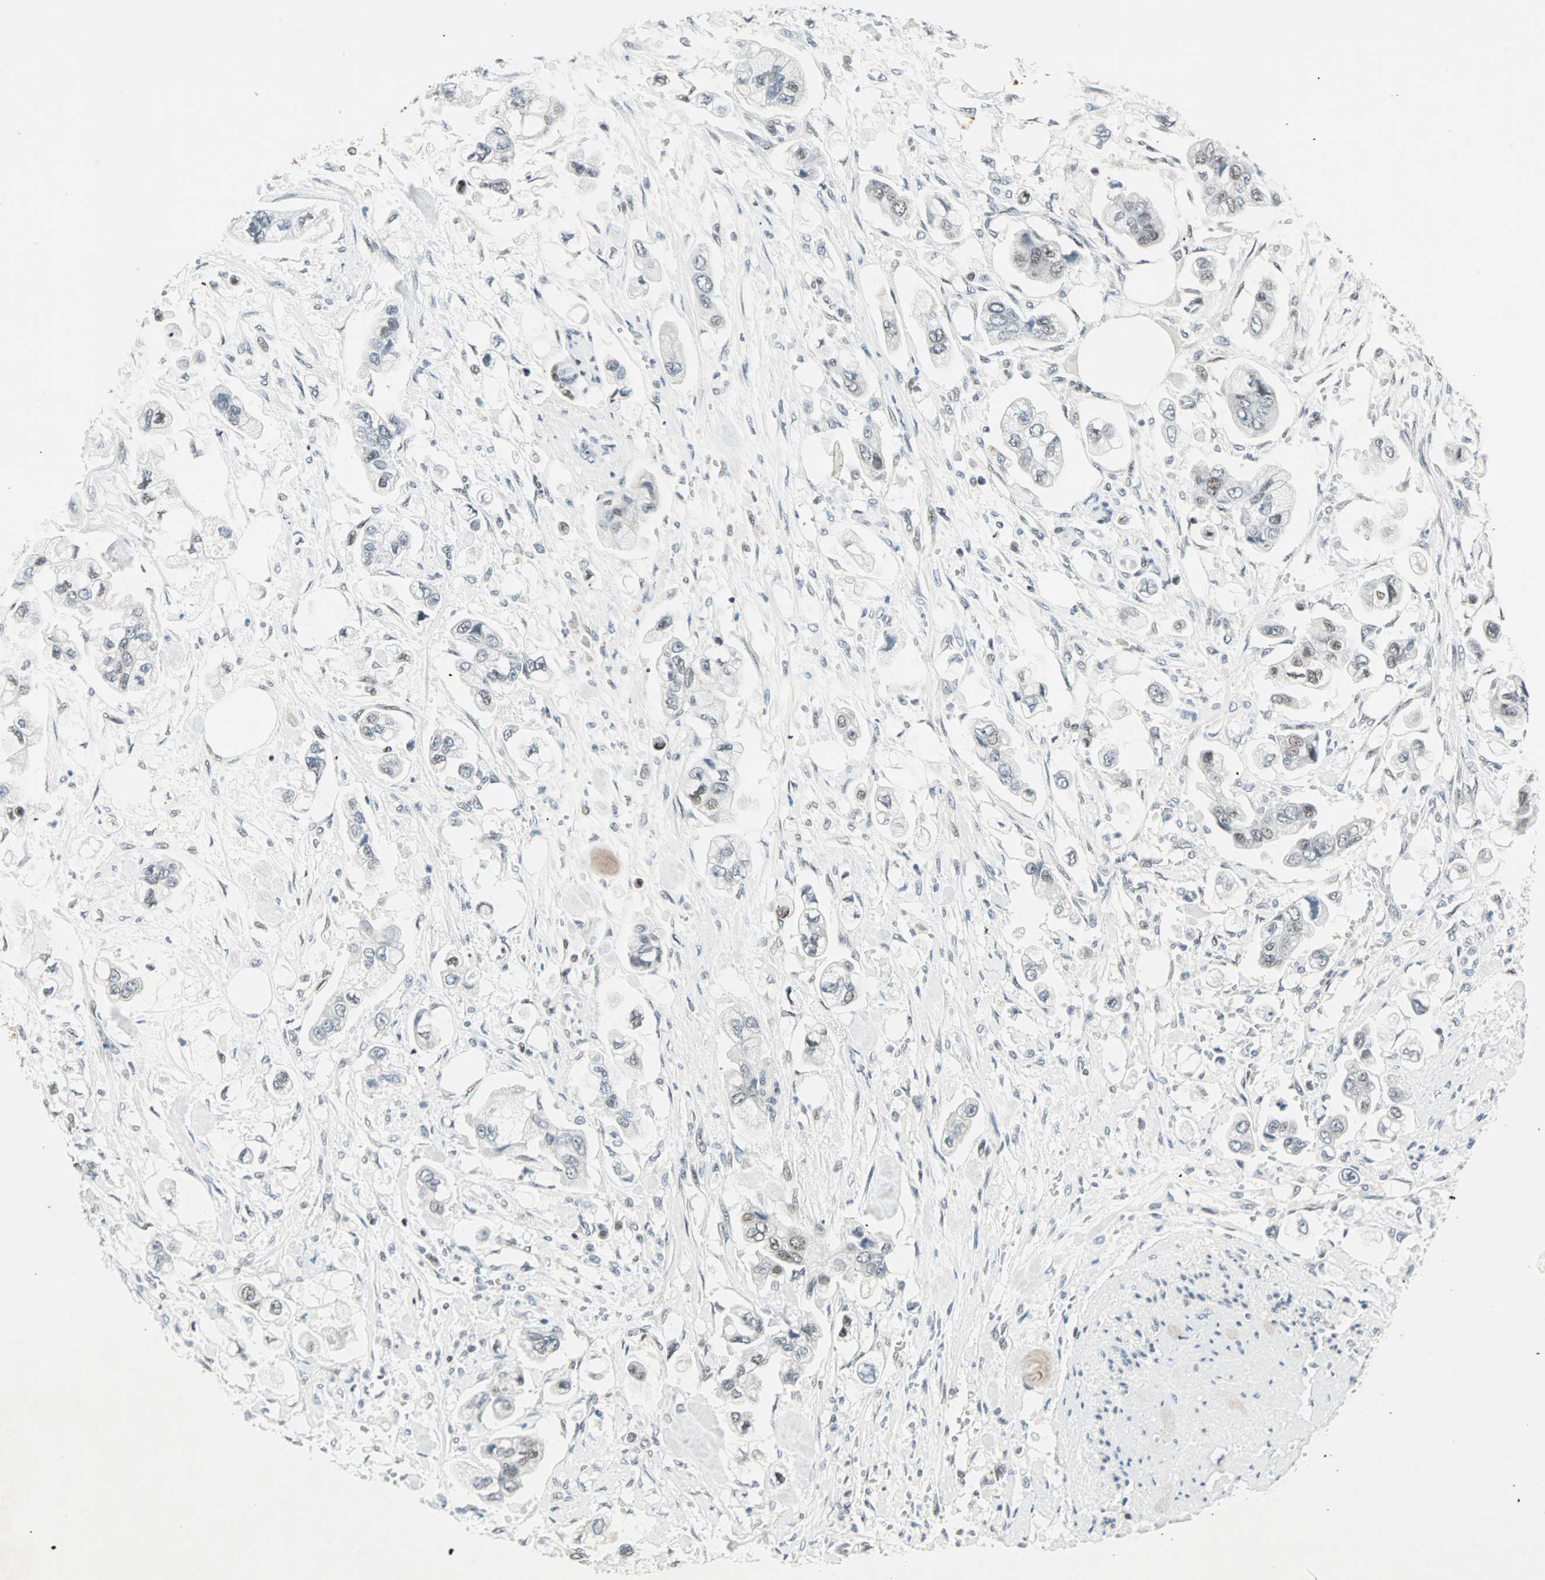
{"staining": {"intensity": "weak", "quantity": "25%-75%", "location": "nuclear"}, "tissue": "stomach cancer", "cell_type": "Tumor cells", "image_type": "cancer", "snomed": [{"axis": "morphology", "description": "Adenocarcinoma, NOS"}, {"axis": "topography", "description": "Stomach"}], "caption": "This histopathology image exhibits stomach cancer stained with immunohistochemistry to label a protein in brown. The nuclear of tumor cells show weak positivity for the protein. Nuclei are counter-stained blue.", "gene": "SIN3A", "patient": {"sex": "male", "age": 62}}